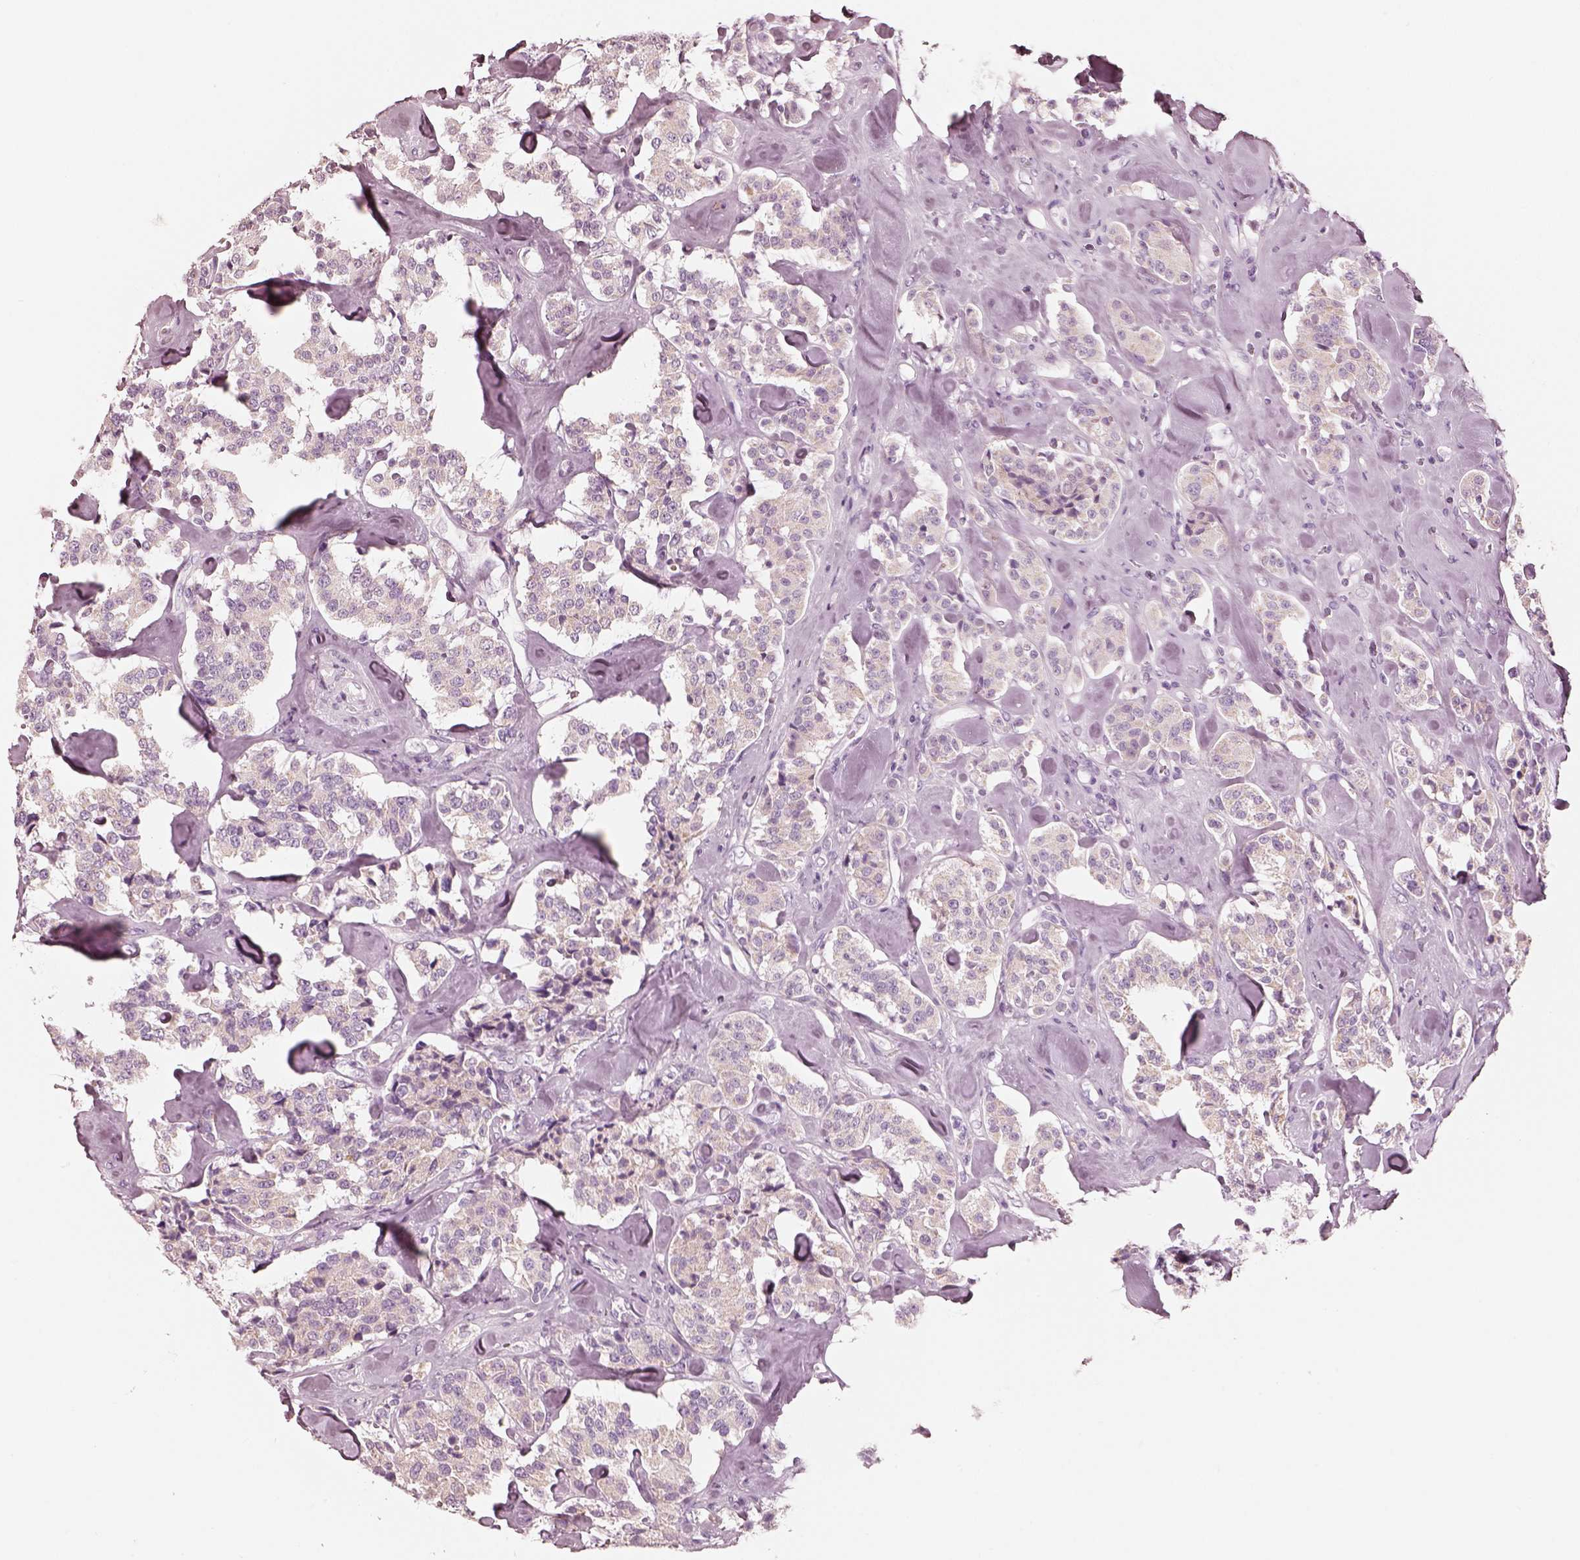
{"staining": {"intensity": "negative", "quantity": "none", "location": "none"}, "tissue": "carcinoid", "cell_type": "Tumor cells", "image_type": "cancer", "snomed": [{"axis": "morphology", "description": "Carcinoid, malignant, NOS"}, {"axis": "topography", "description": "Pancreas"}], "caption": "The histopathology image exhibits no staining of tumor cells in carcinoid.", "gene": "R3HDML", "patient": {"sex": "male", "age": 41}}